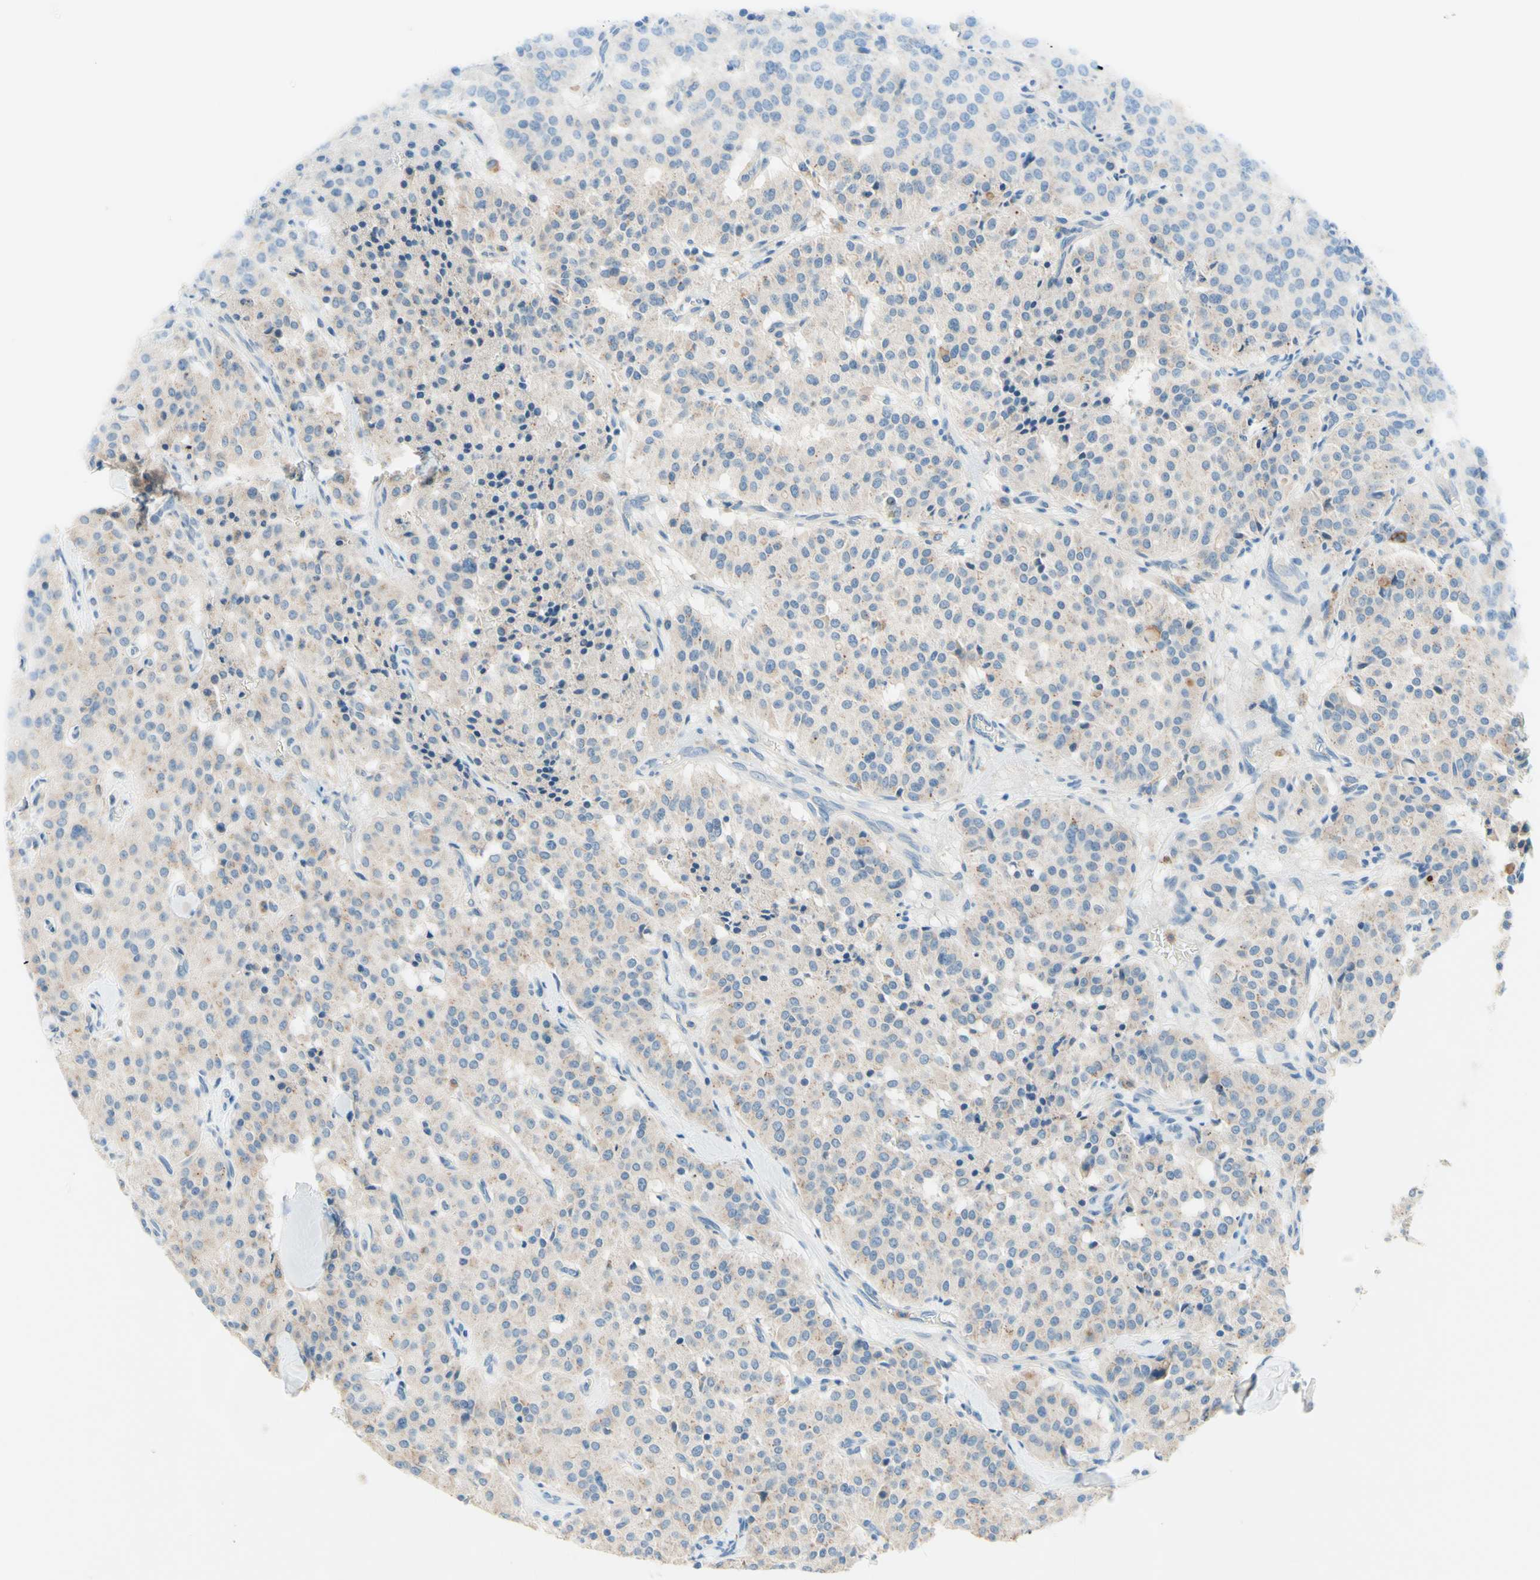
{"staining": {"intensity": "weak", "quantity": "25%-75%", "location": "cytoplasmic/membranous"}, "tissue": "carcinoid", "cell_type": "Tumor cells", "image_type": "cancer", "snomed": [{"axis": "morphology", "description": "Carcinoid, malignant, NOS"}, {"axis": "topography", "description": "Lung"}], "caption": "Protein staining demonstrates weak cytoplasmic/membranous positivity in approximately 25%-75% of tumor cells in malignant carcinoid. (IHC, brightfield microscopy, high magnification).", "gene": "SIGLEC9", "patient": {"sex": "male", "age": 30}}